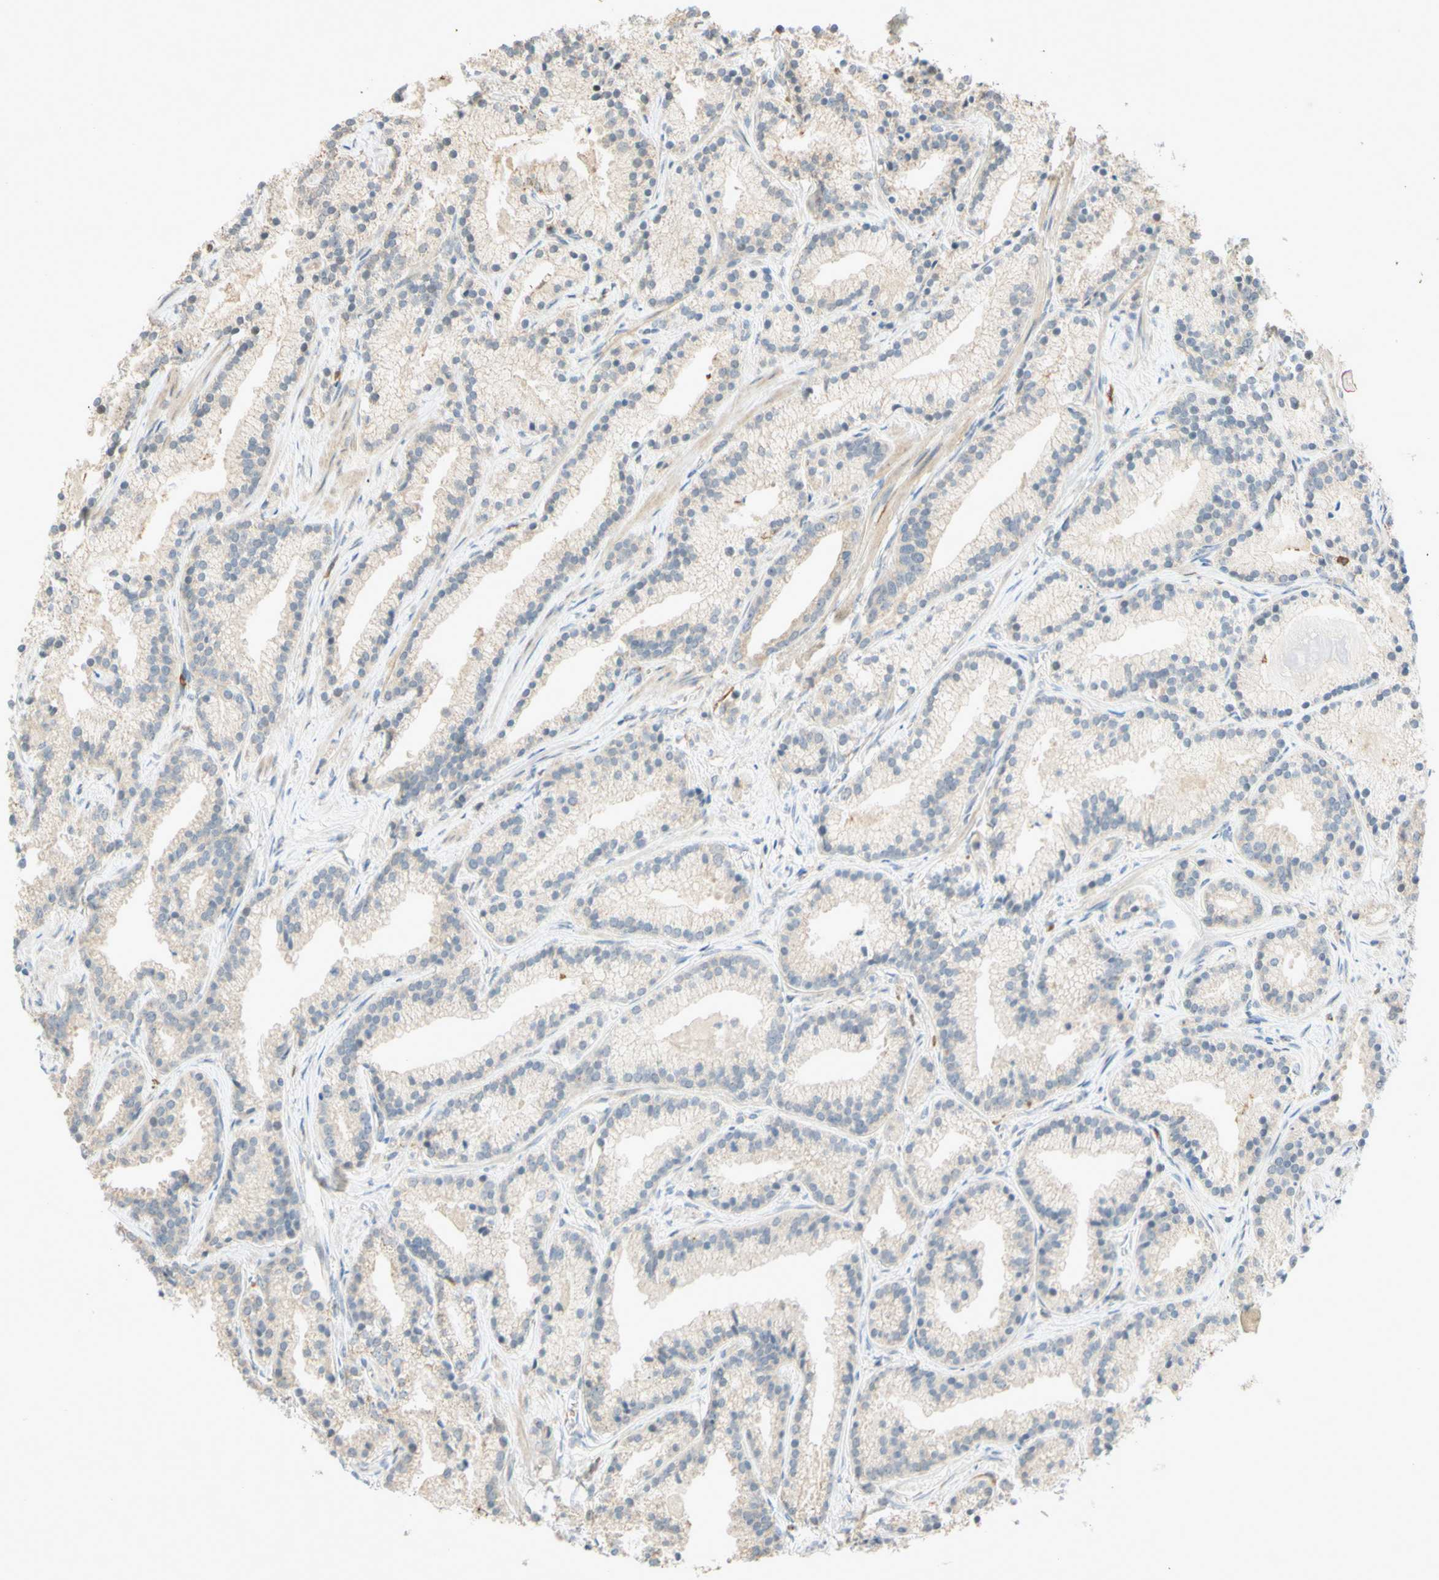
{"staining": {"intensity": "weak", "quantity": ">75%", "location": "cytoplasmic/membranous"}, "tissue": "prostate cancer", "cell_type": "Tumor cells", "image_type": "cancer", "snomed": [{"axis": "morphology", "description": "Adenocarcinoma, Low grade"}, {"axis": "topography", "description": "Prostate"}], "caption": "Prostate cancer tissue displays weak cytoplasmic/membranous expression in approximately >75% of tumor cells", "gene": "GATA1", "patient": {"sex": "male", "age": 59}}